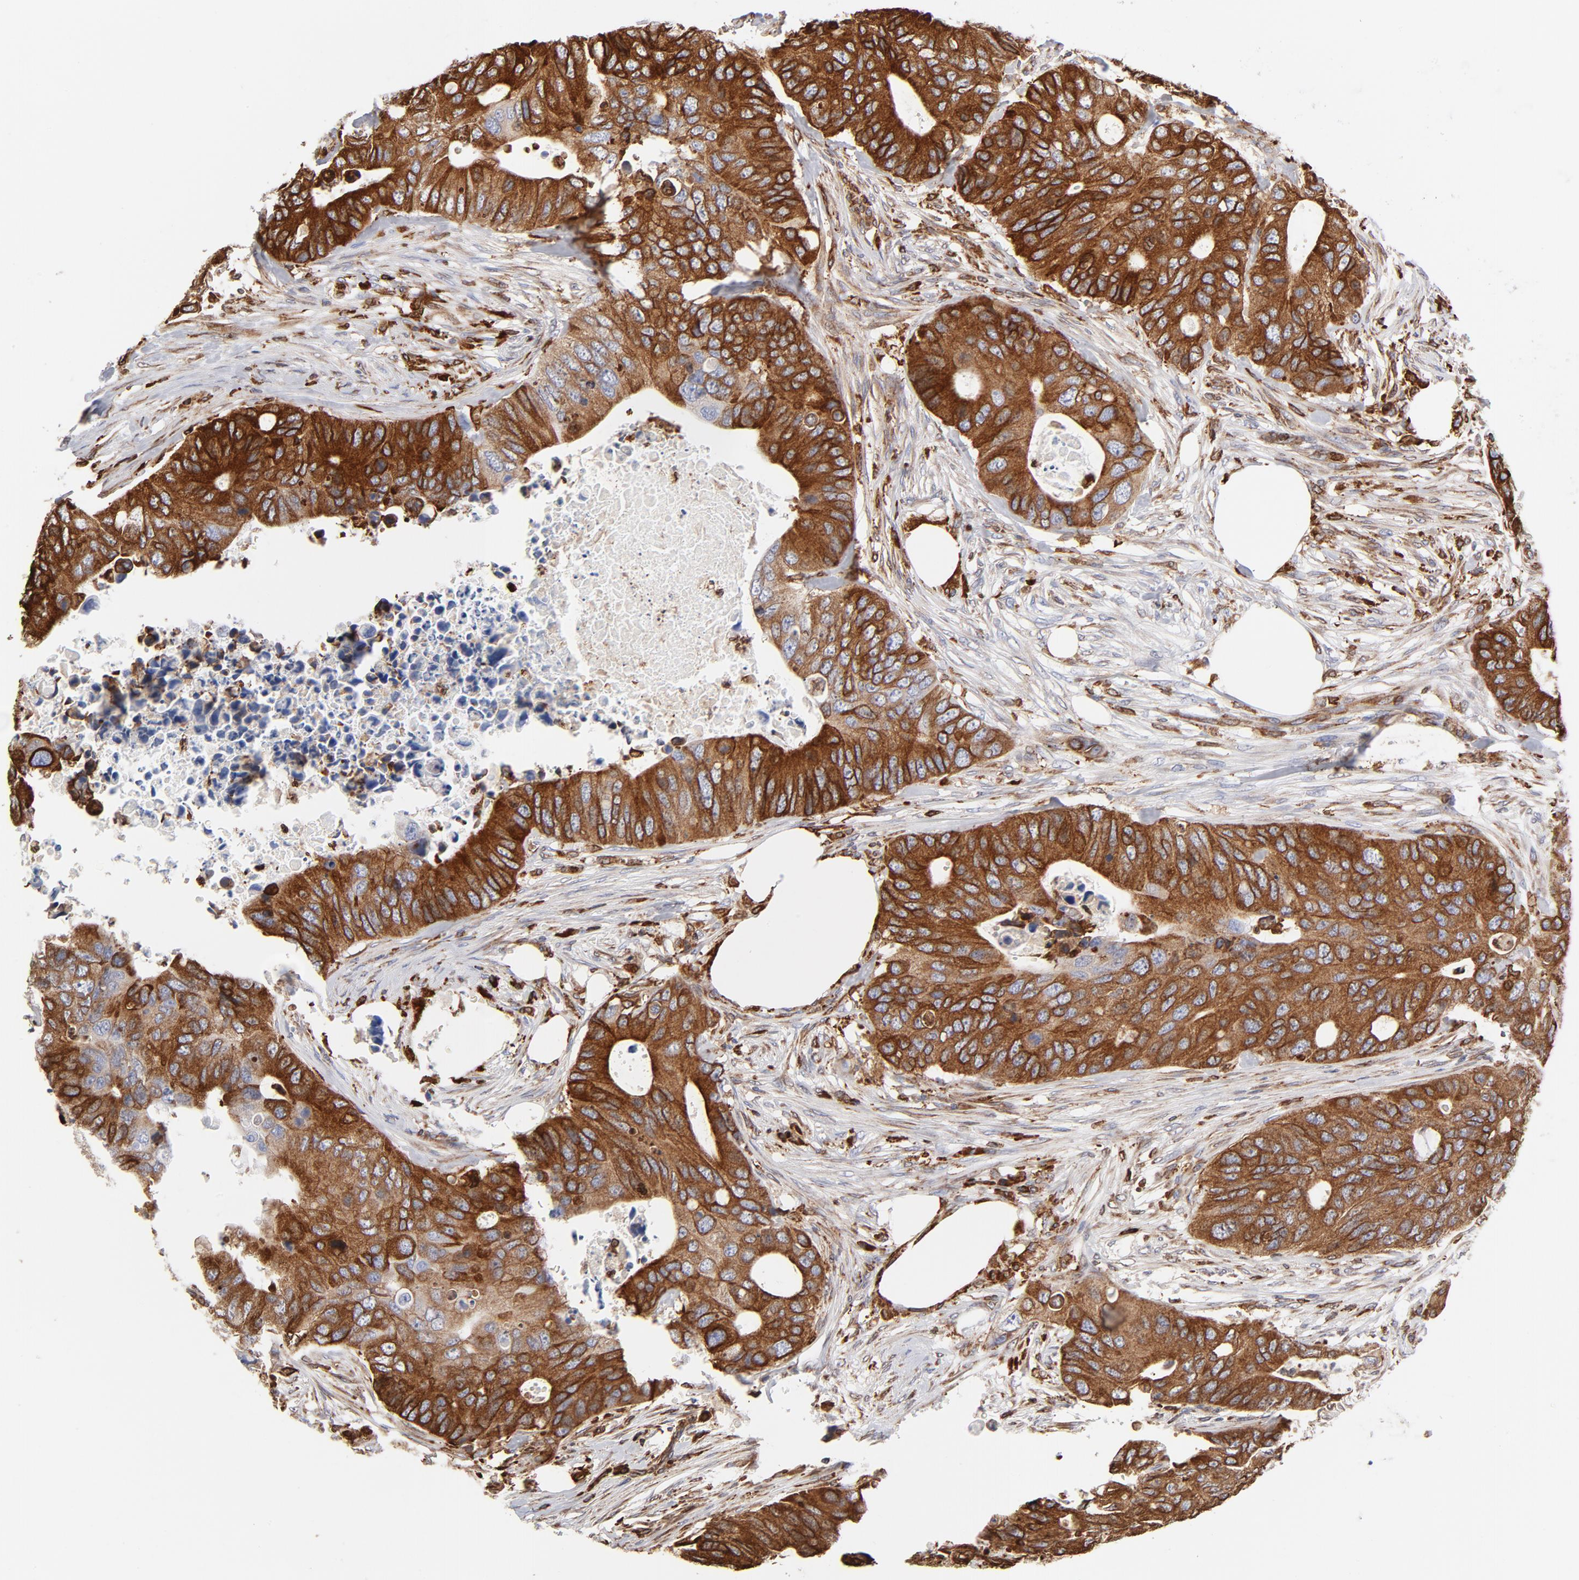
{"staining": {"intensity": "strong", "quantity": ">75%", "location": "cytoplasmic/membranous"}, "tissue": "colorectal cancer", "cell_type": "Tumor cells", "image_type": "cancer", "snomed": [{"axis": "morphology", "description": "Adenocarcinoma, NOS"}, {"axis": "topography", "description": "Colon"}], "caption": "DAB immunohistochemical staining of colorectal cancer (adenocarcinoma) displays strong cytoplasmic/membranous protein positivity in approximately >75% of tumor cells.", "gene": "CANX", "patient": {"sex": "male", "age": 71}}